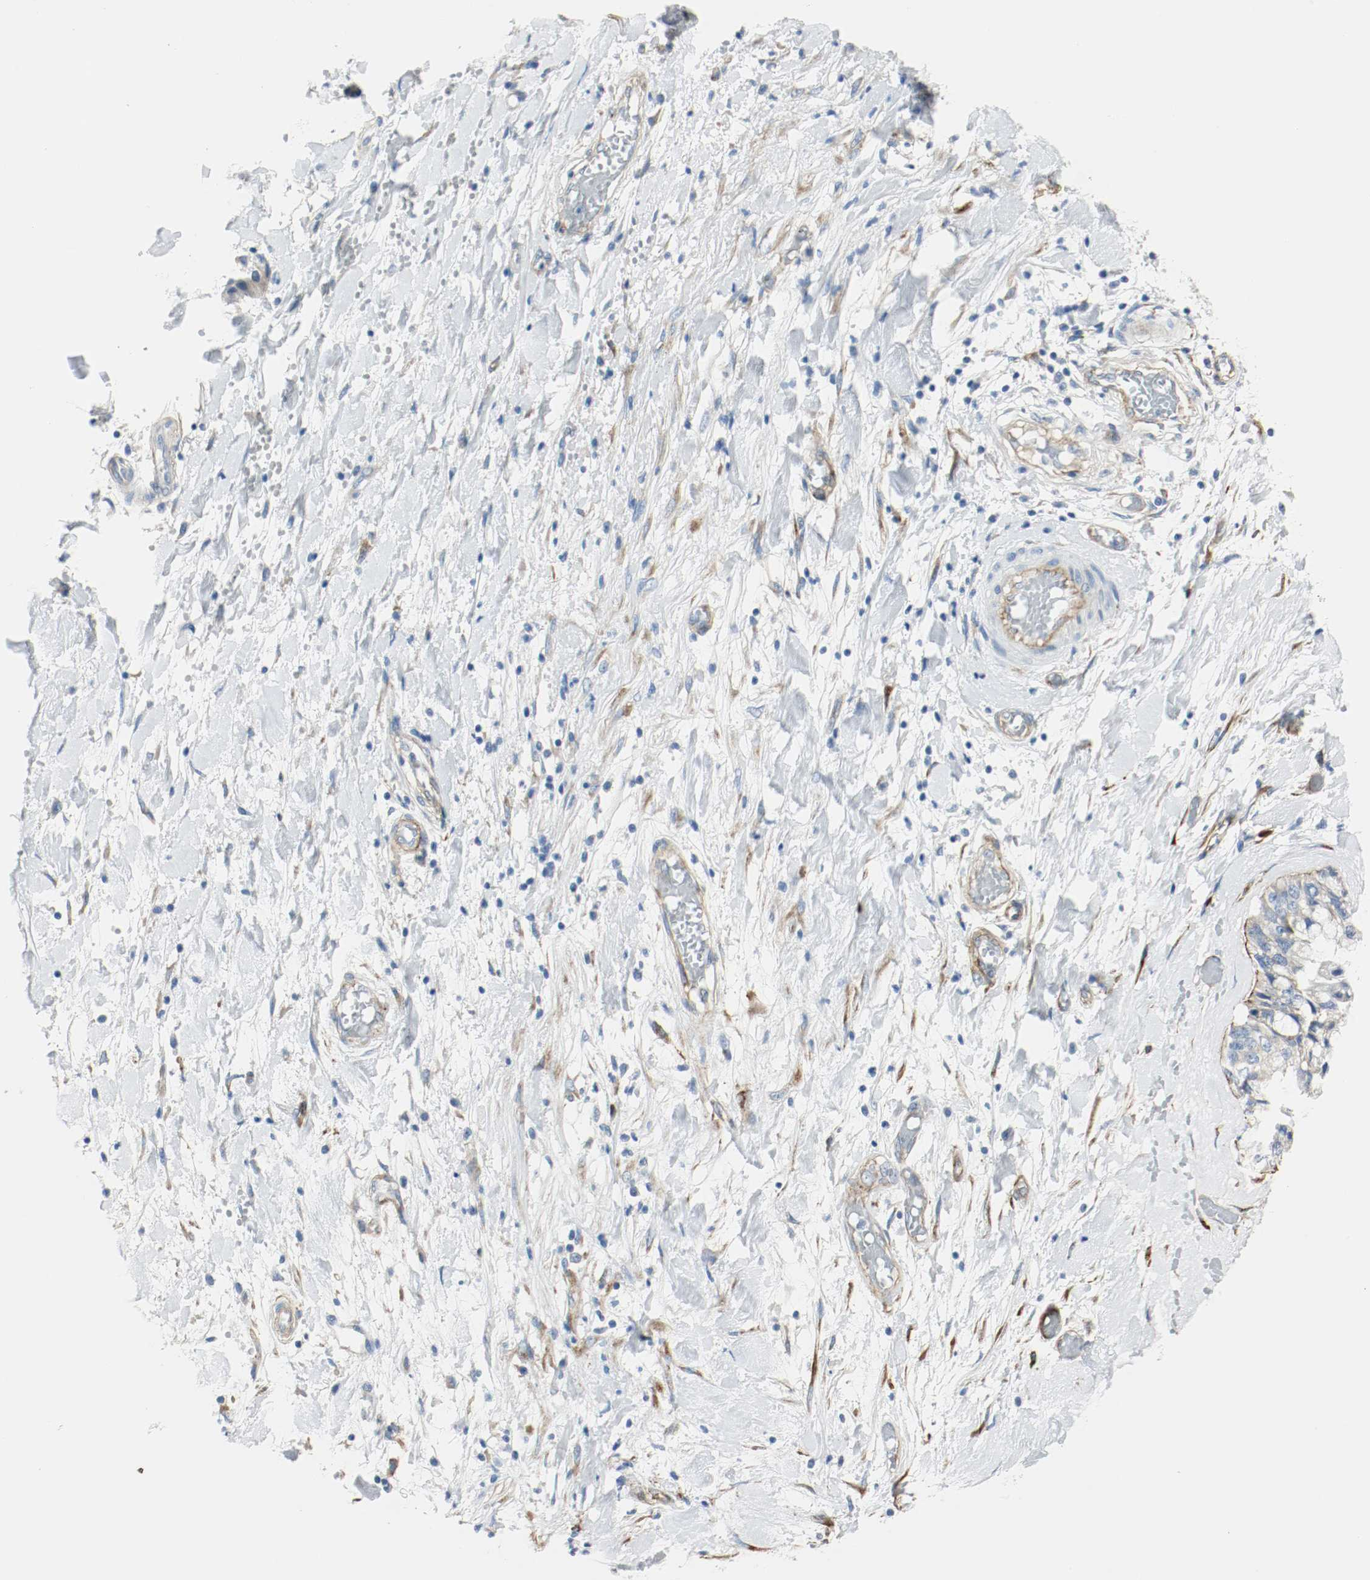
{"staining": {"intensity": "negative", "quantity": "none", "location": "none"}, "tissue": "ovarian cancer", "cell_type": "Tumor cells", "image_type": "cancer", "snomed": [{"axis": "morphology", "description": "Cystadenocarcinoma, mucinous, NOS"}, {"axis": "topography", "description": "Ovary"}], "caption": "Immunohistochemistry (IHC) of human ovarian cancer (mucinous cystadenocarcinoma) displays no positivity in tumor cells.", "gene": "LAMB1", "patient": {"sex": "female", "age": 39}}